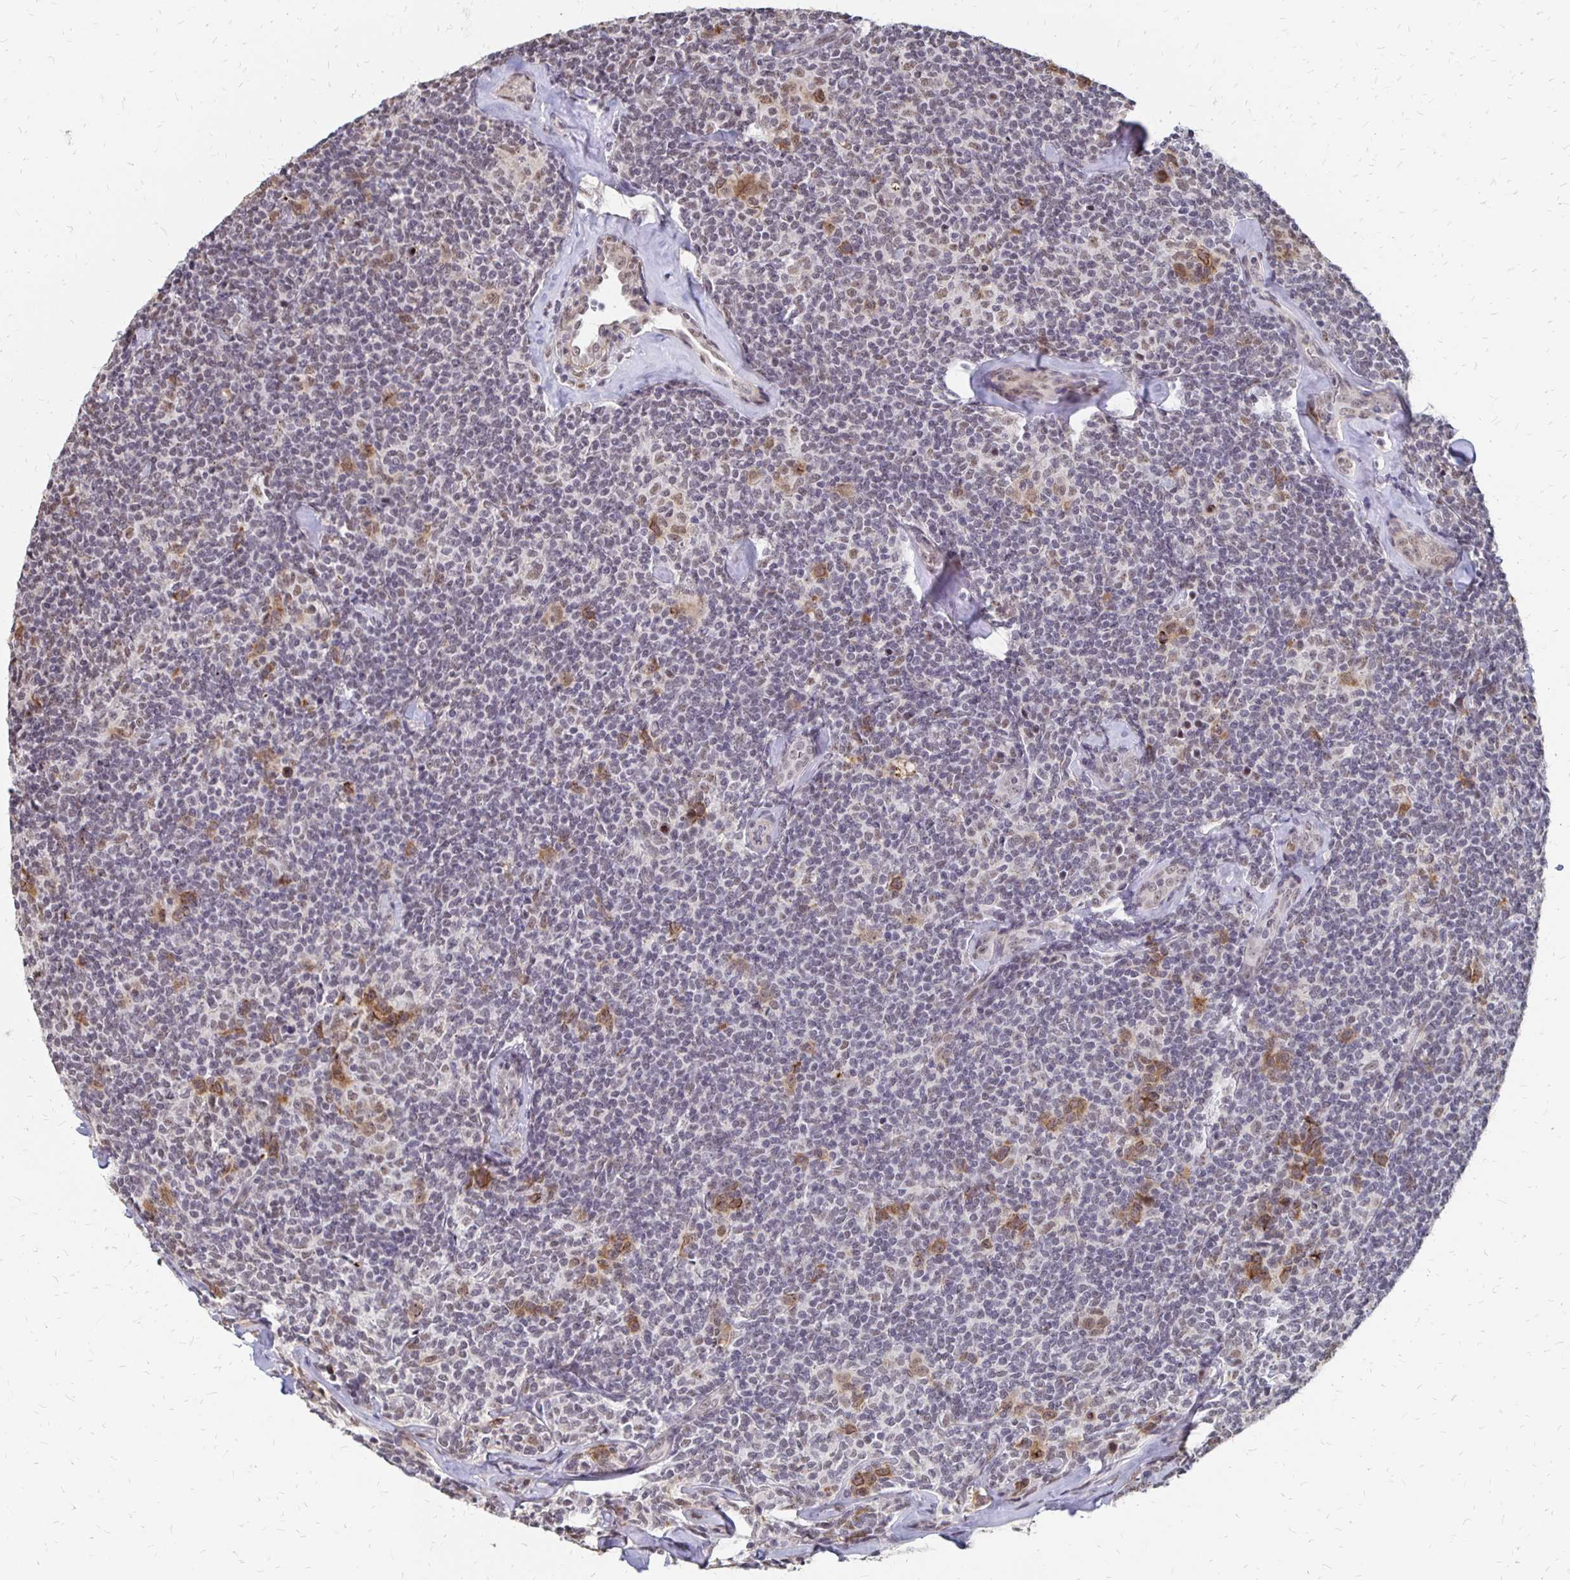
{"staining": {"intensity": "negative", "quantity": "none", "location": "none"}, "tissue": "lymphoma", "cell_type": "Tumor cells", "image_type": "cancer", "snomed": [{"axis": "morphology", "description": "Malignant lymphoma, non-Hodgkin's type, Low grade"}, {"axis": "topography", "description": "Lymph node"}], "caption": "Human lymphoma stained for a protein using IHC exhibits no expression in tumor cells.", "gene": "CLASRP", "patient": {"sex": "female", "age": 56}}